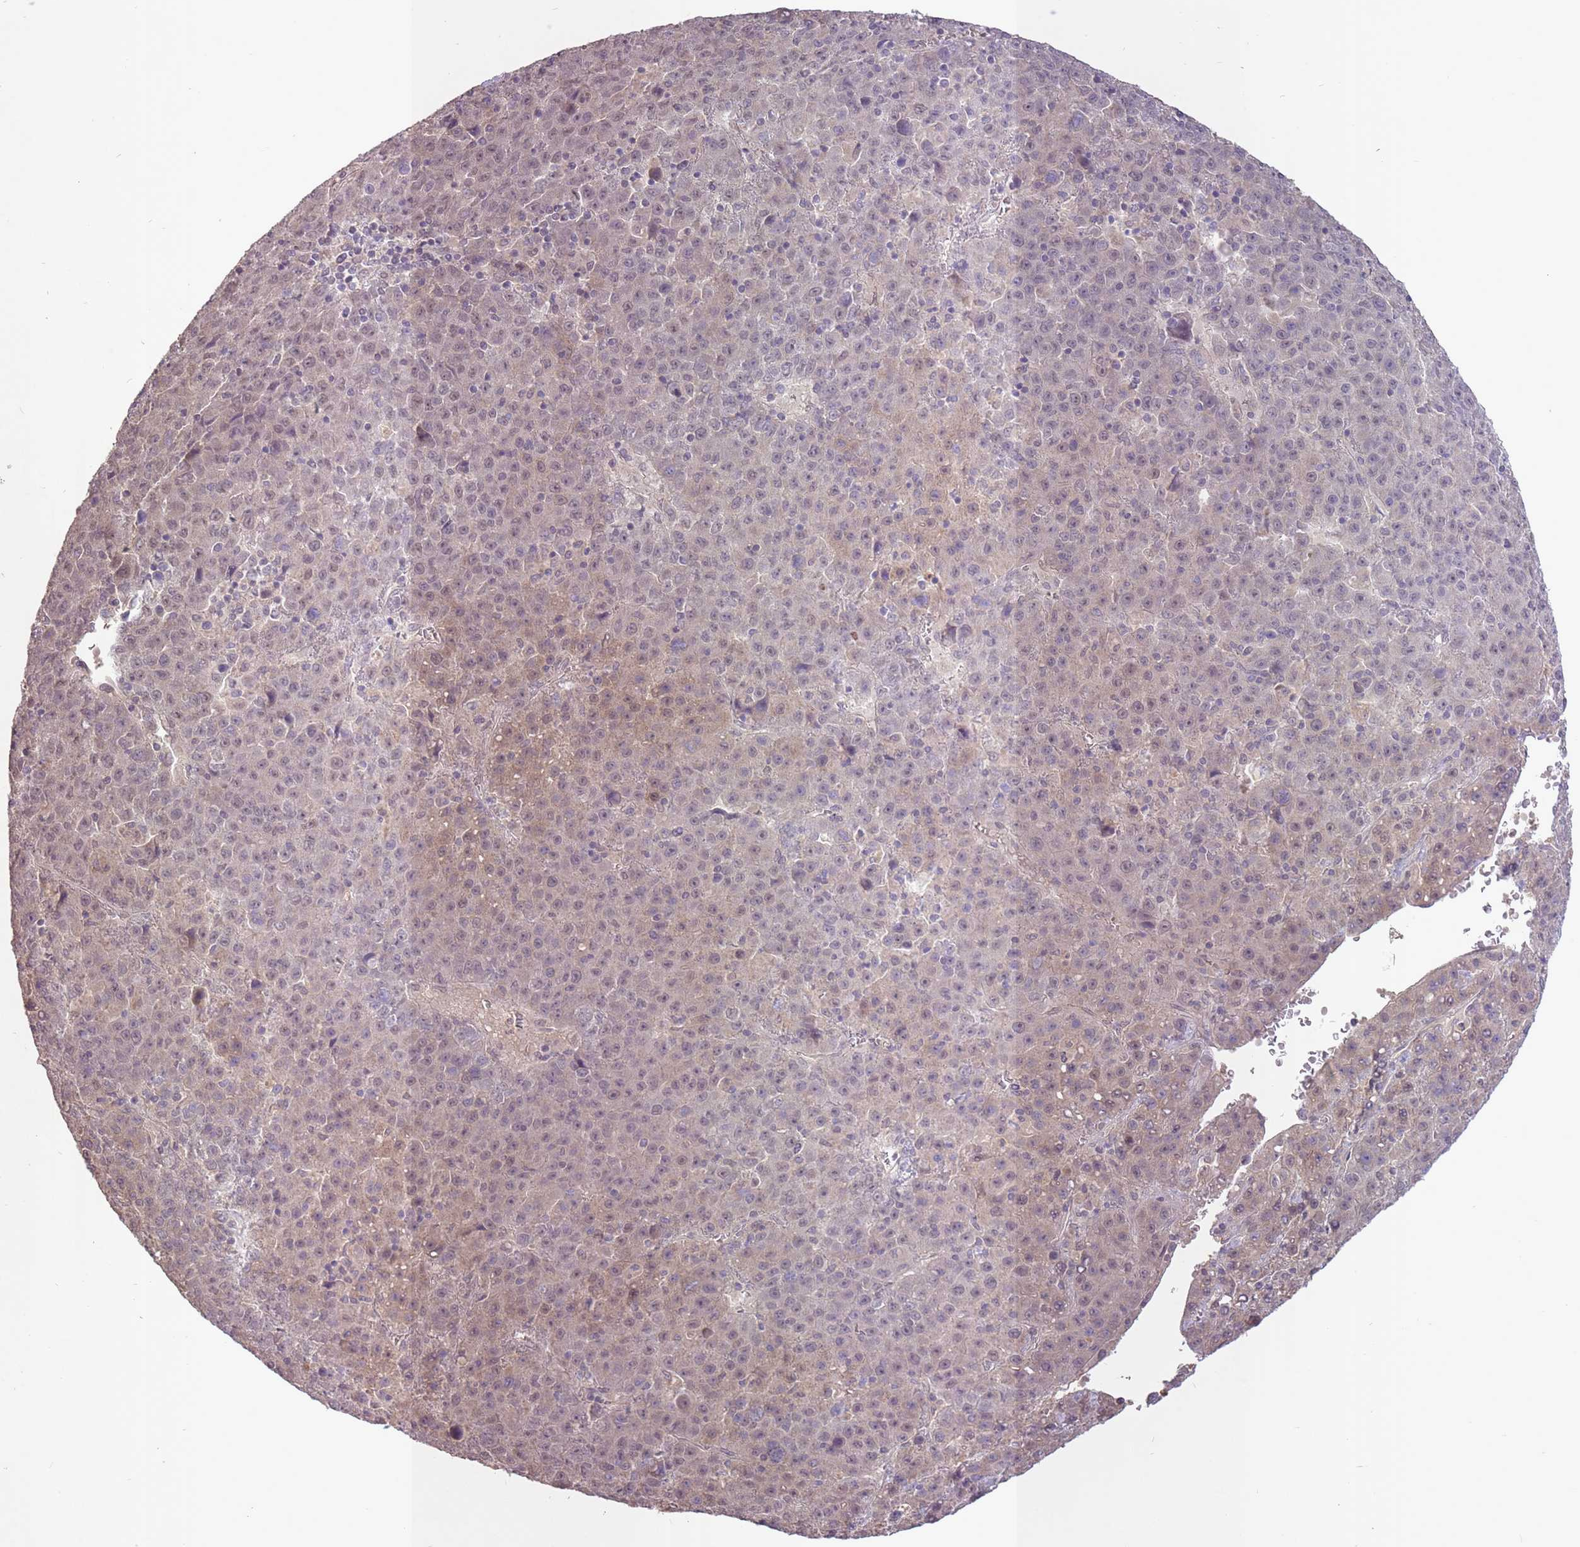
{"staining": {"intensity": "weak", "quantity": "25%-75%", "location": "cytoplasmic/membranous,nuclear"}, "tissue": "liver cancer", "cell_type": "Tumor cells", "image_type": "cancer", "snomed": [{"axis": "morphology", "description": "Carcinoma, Hepatocellular, NOS"}, {"axis": "topography", "description": "Liver"}], "caption": "Protein staining reveals weak cytoplasmic/membranous and nuclear staining in about 25%-75% of tumor cells in liver cancer.", "gene": "LRATD2", "patient": {"sex": "female", "age": 53}}